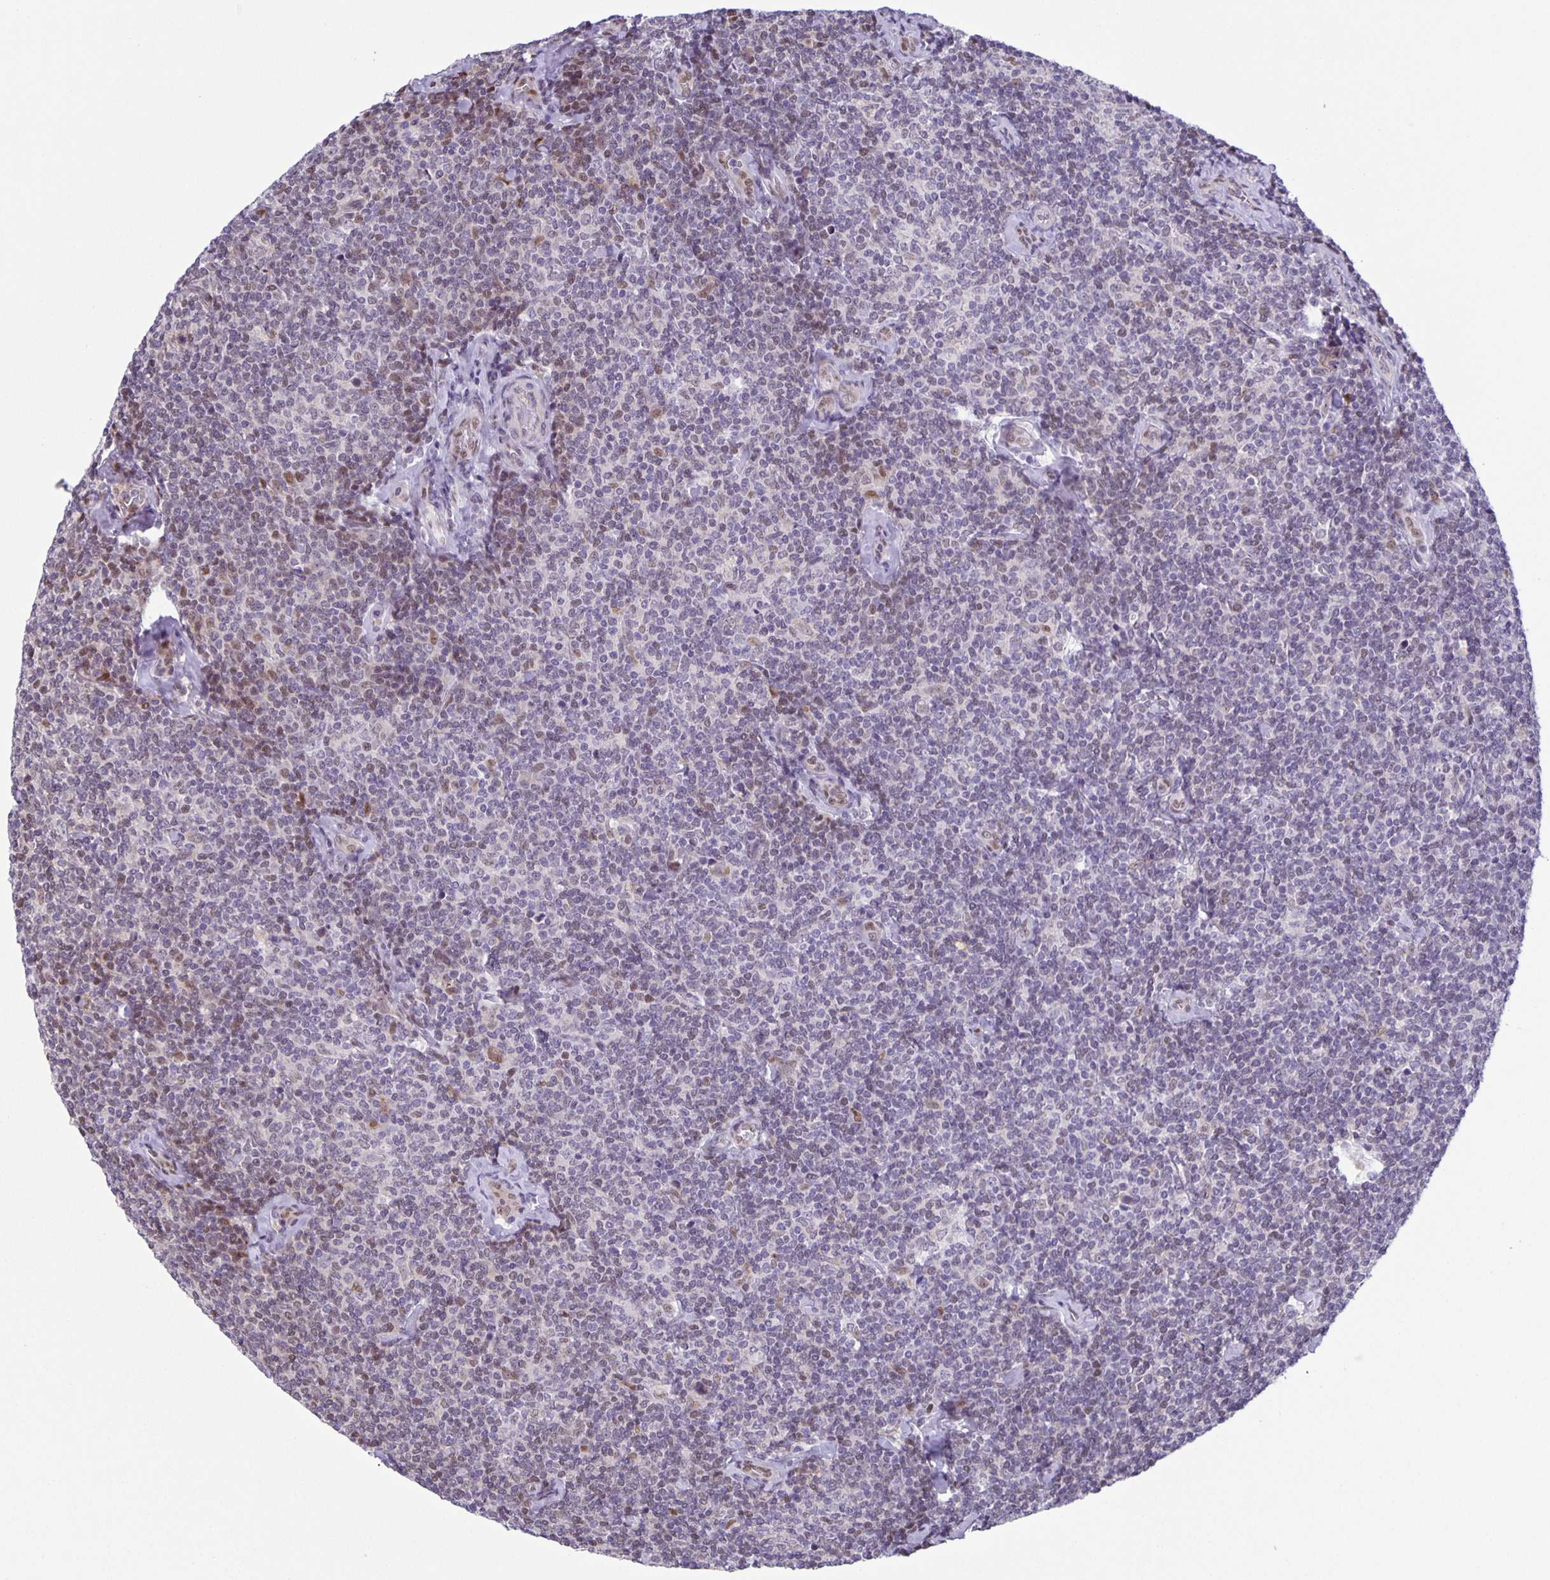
{"staining": {"intensity": "negative", "quantity": "none", "location": "none"}, "tissue": "lymphoma", "cell_type": "Tumor cells", "image_type": "cancer", "snomed": [{"axis": "morphology", "description": "Malignant lymphoma, non-Hodgkin's type, Low grade"}, {"axis": "topography", "description": "Lymph node"}], "caption": "Immunohistochemistry (IHC) photomicrograph of human low-grade malignant lymphoma, non-Hodgkin's type stained for a protein (brown), which exhibits no positivity in tumor cells. (IHC, brightfield microscopy, high magnification).", "gene": "MAPK12", "patient": {"sex": "female", "age": 56}}